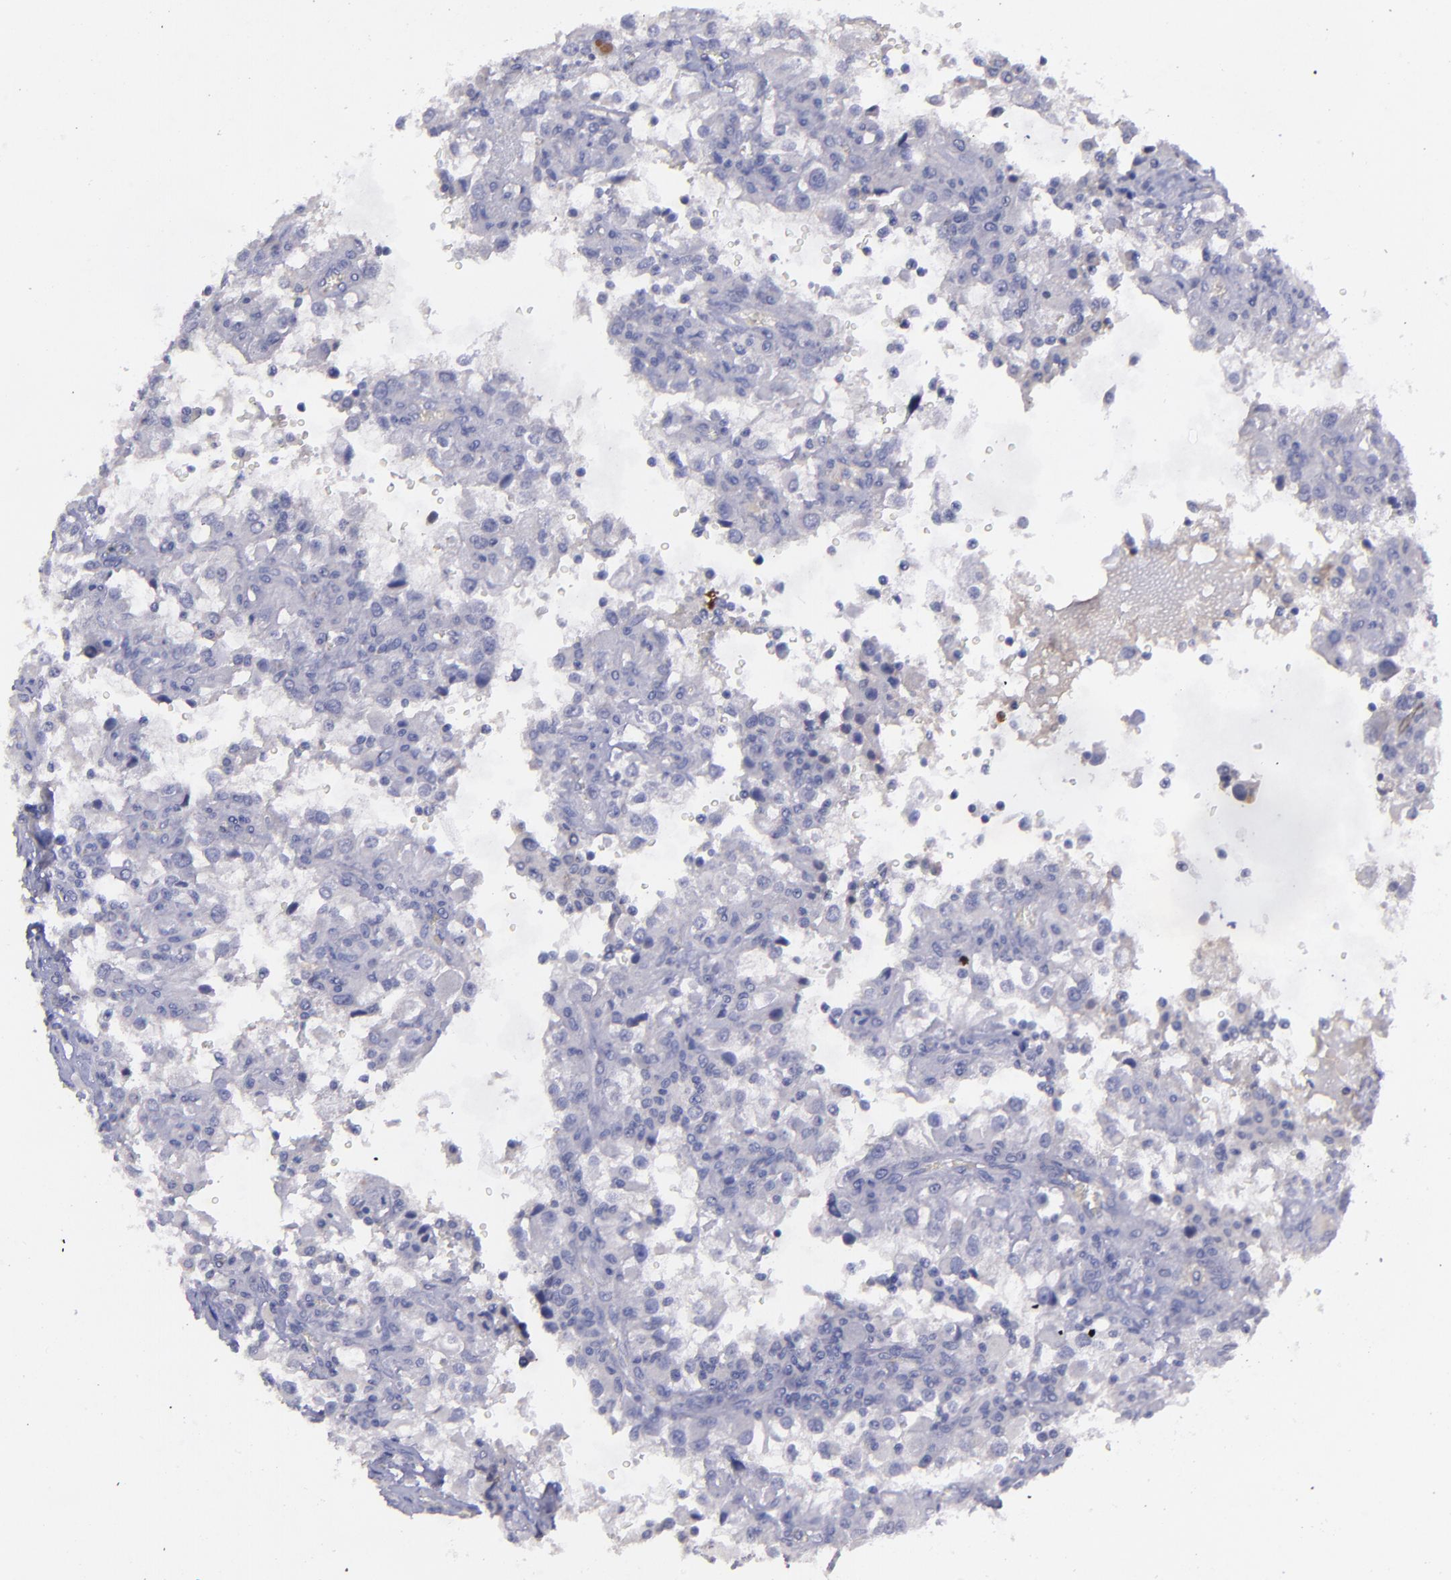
{"staining": {"intensity": "negative", "quantity": "none", "location": "none"}, "tissue": "renal cancer", "cell_type": "Tumor cells", "image_type": "cancer", "snomed": [{"axis": "morphology", "description": "Adenocarcinoma, NOS"}, {"axis": "topography", "description": "Kidney"}], "caption": "Tumor cells are negative for protein expression in human renal adenocarcinoma.", "gene": "MASP1", "patient": {"sex": "female", "age": 52}}